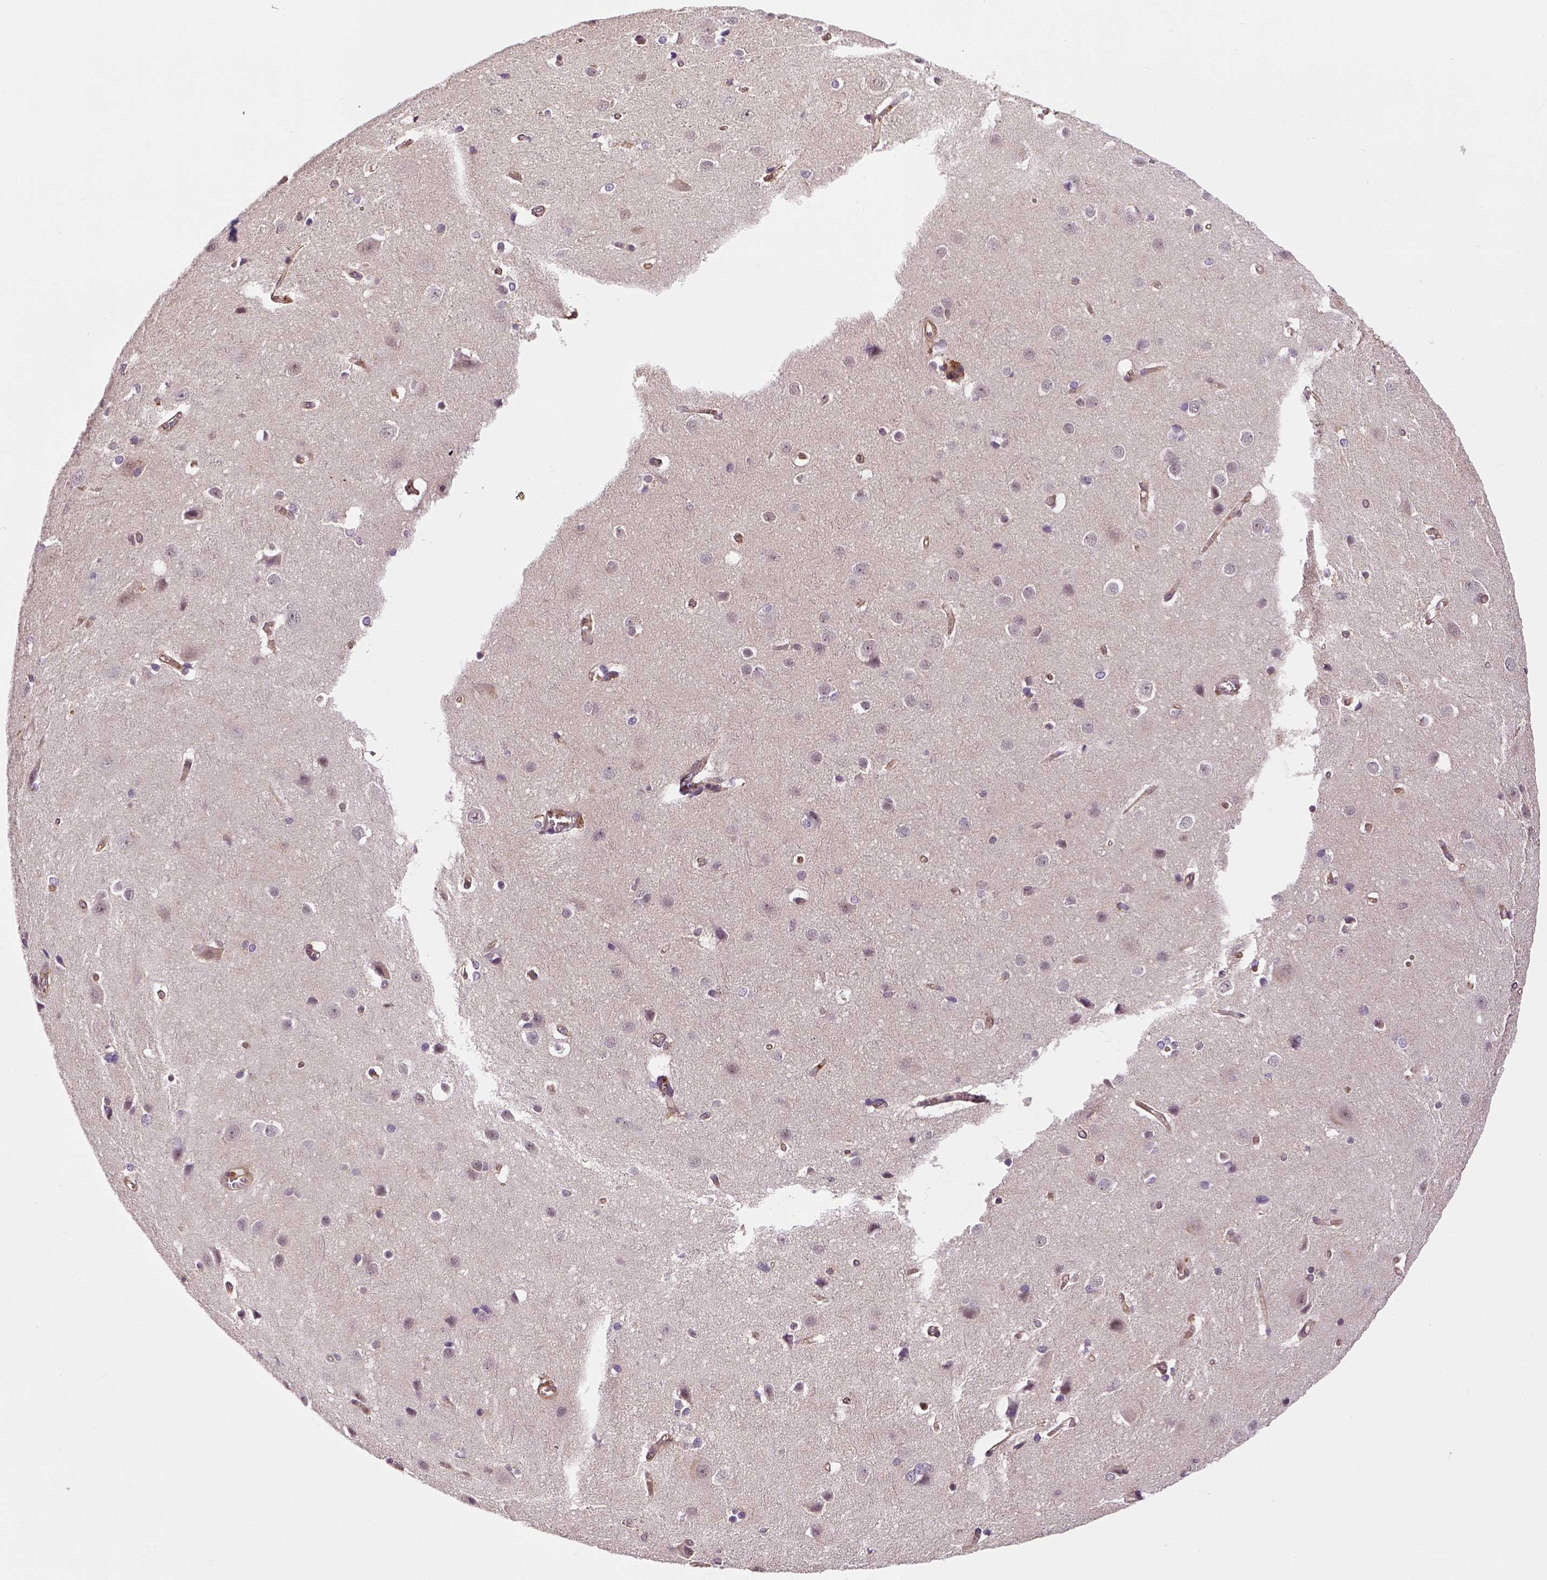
{"staining": {"intensity": "moderate", "quantity": "<25%", "location": "cytoplasmic/membranous"}, "tissue": "cerebral cortex", "cell_type": "Endothelial cells", "image_type": "normal", "snomed": [{"axis": "morphology", "description": "Normal tissue, NOS"}, {"axis": "topography", "description": "Cerebral cortex"}], "caption": "IHC image of normal cerebral cortex: human cerebral cortex stained using IHC displays low levels of moderate protein expression localized specifically in the cytoplasmic/membranous of endothelial cells, appearing as a cytoplasmic/membranous brown color.", "gene": "MATK", "patient": {"sex": "male", "age": 37}}